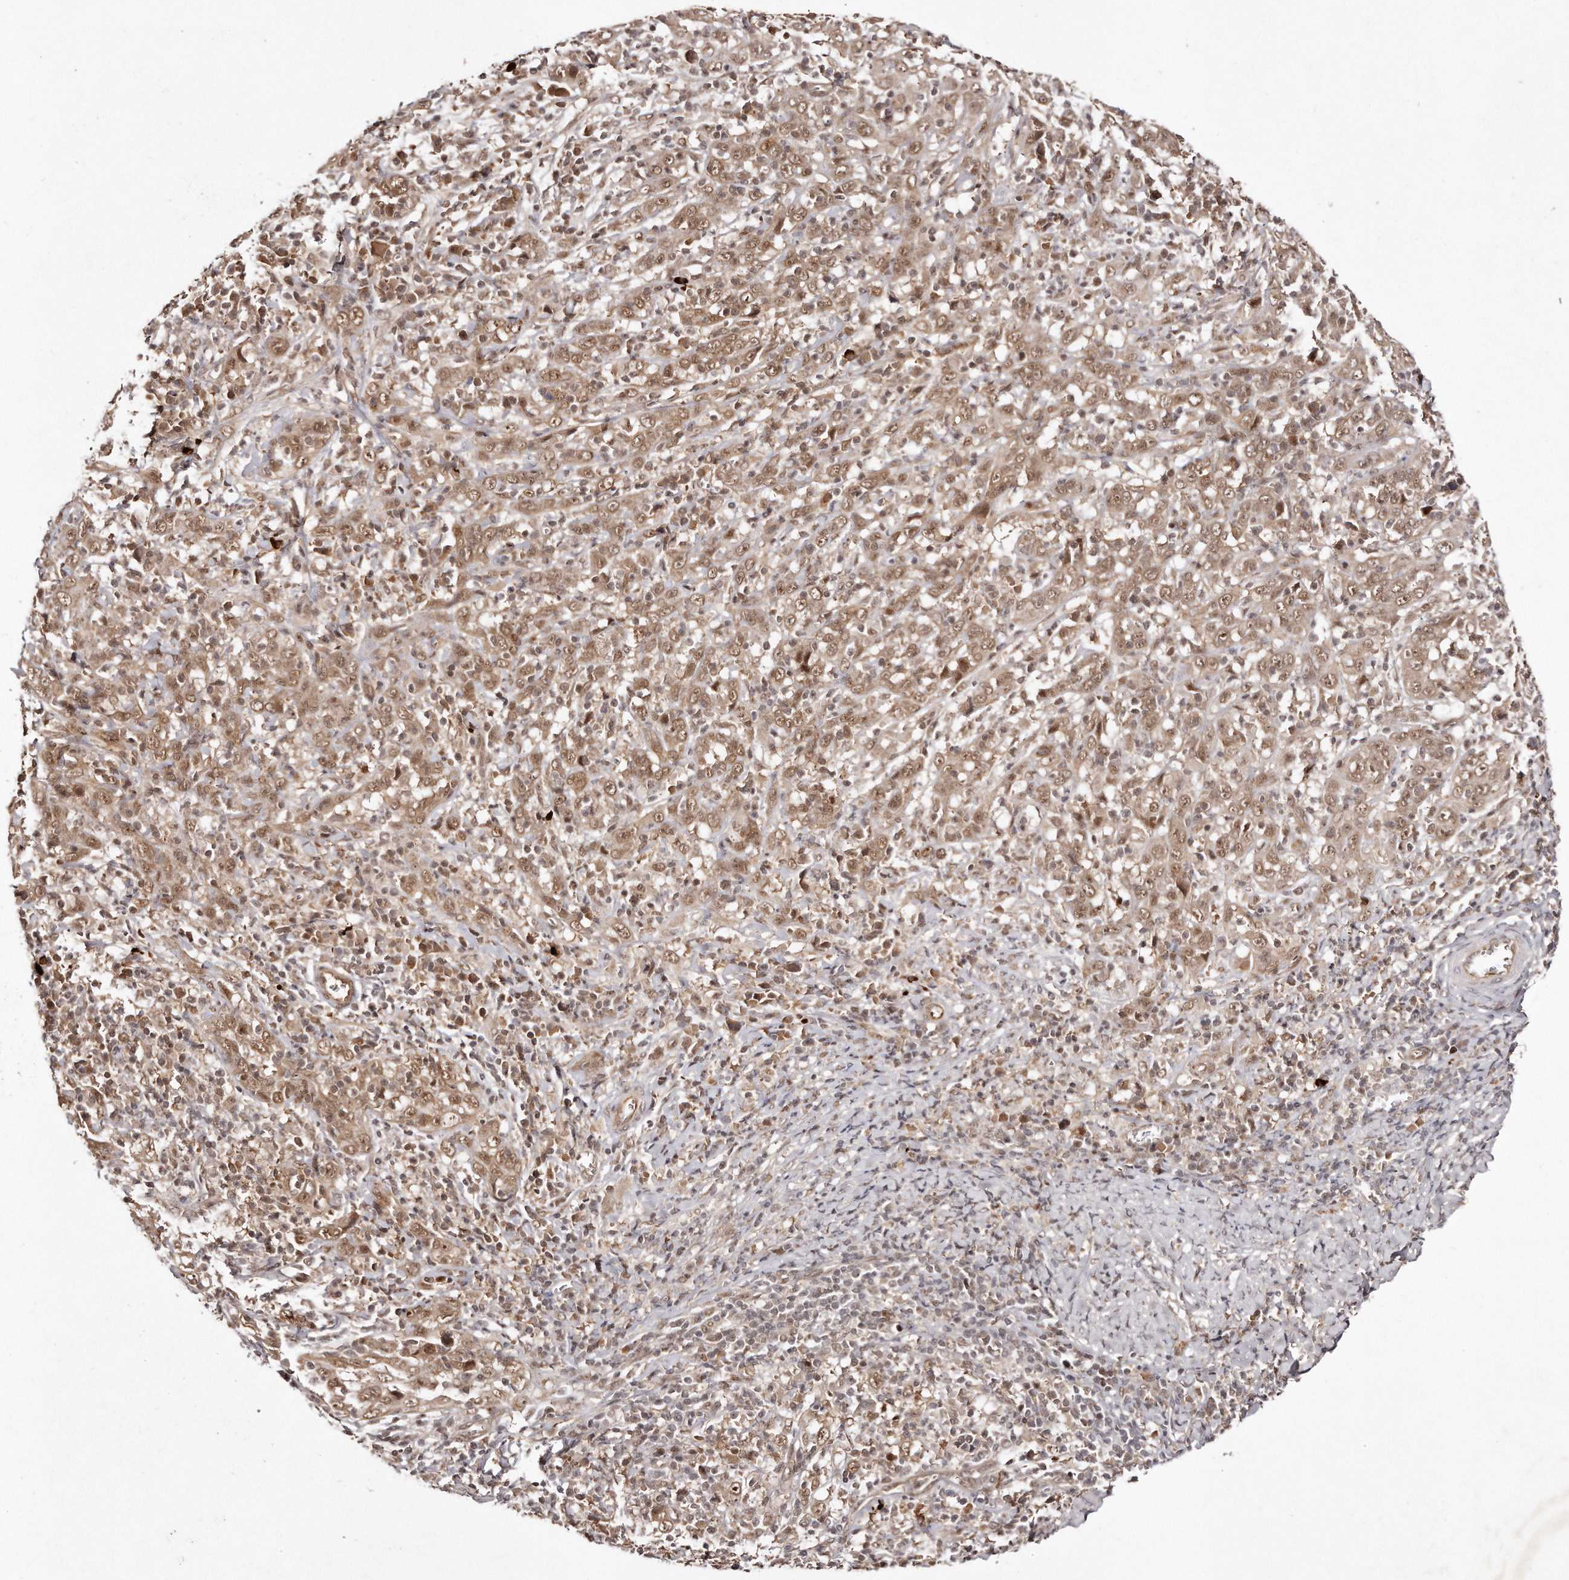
{"staining": {"intensity": "moderate", "quantity": ">75%", "location": "cytoplasmic/membranous,nuclear"}, "tissue": "cervical cancer", "cell_type": "Tumor cells", "image_type": "cancer", "snomed": [{"axis": "morphology", "description": "Squamous cell carcinoma, NOS"}, {"axis": "topography", "description": "Cervix"}], "caption": "An immunohistochemistry (IHC) image of neoplastic tissue is shown. Protein staining in brown shows moderate cytoplasmic/membranous and nuclear positivity in cervical cancer within tumor cells. The staining was performed using DAB (3,3'-diaminobenzidine), with brown indicating positive protein expression. Nuclei are stained blue with hematoxylin.", "gene": "SOX4", "patient": {"sex": "female", "age": 46}}